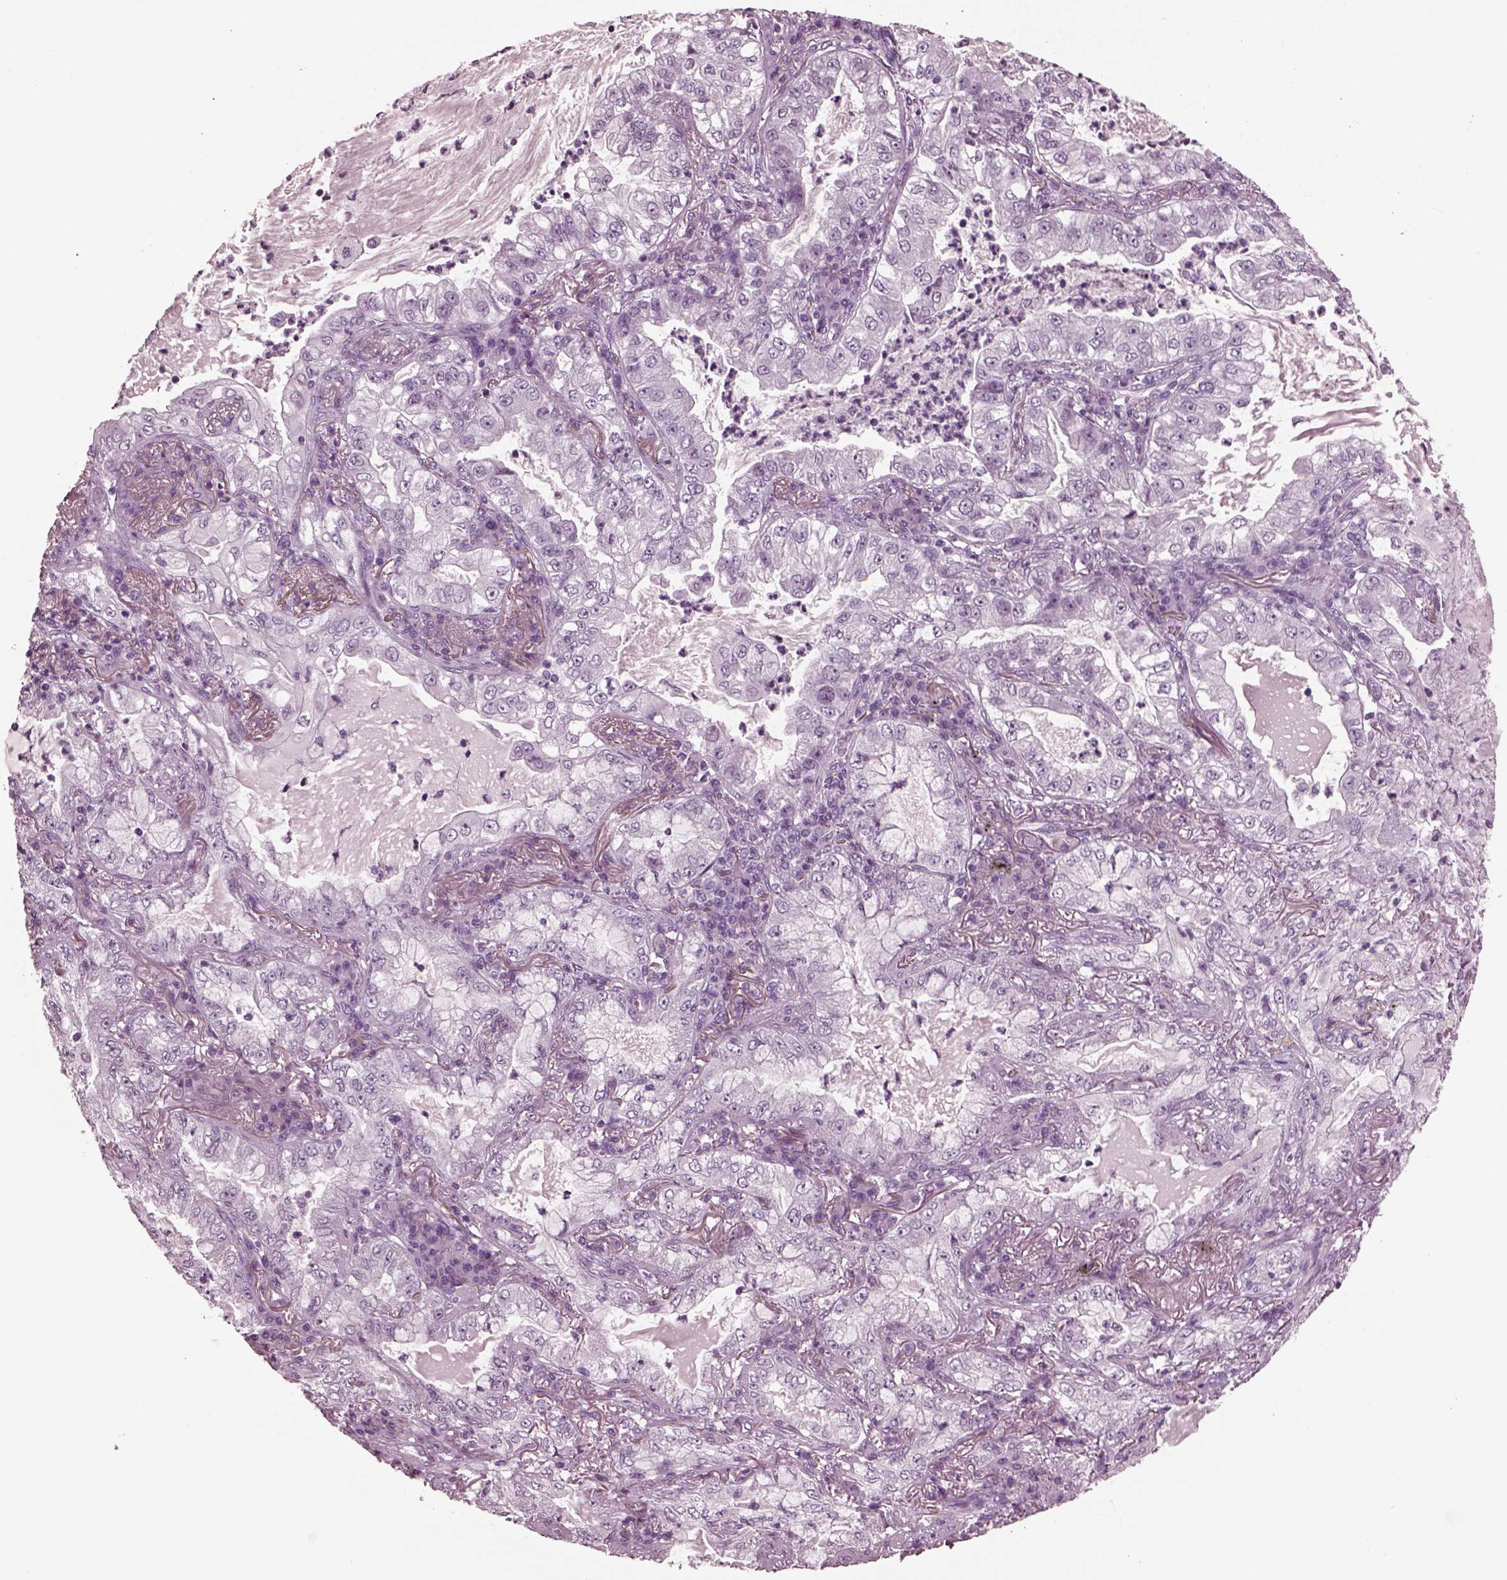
{"staining": {"intensity": "negative", "quantity": "none", "location": "none"}, "tissue": "lung cancer", "cell_type": "Tumor cells", "image_type": "cancer", "snomed": [{"axis": "morphology", "description": "Adenocarcinoma, NOS"}, {"axis": "topography", "description": "Lung"}], "caption": "DAB immunohistochemical staining of lung cancer exhibits no significant expression in tumor cells.", "gene": "MIB2", "patient": {"sex": "female", "age": 73}}